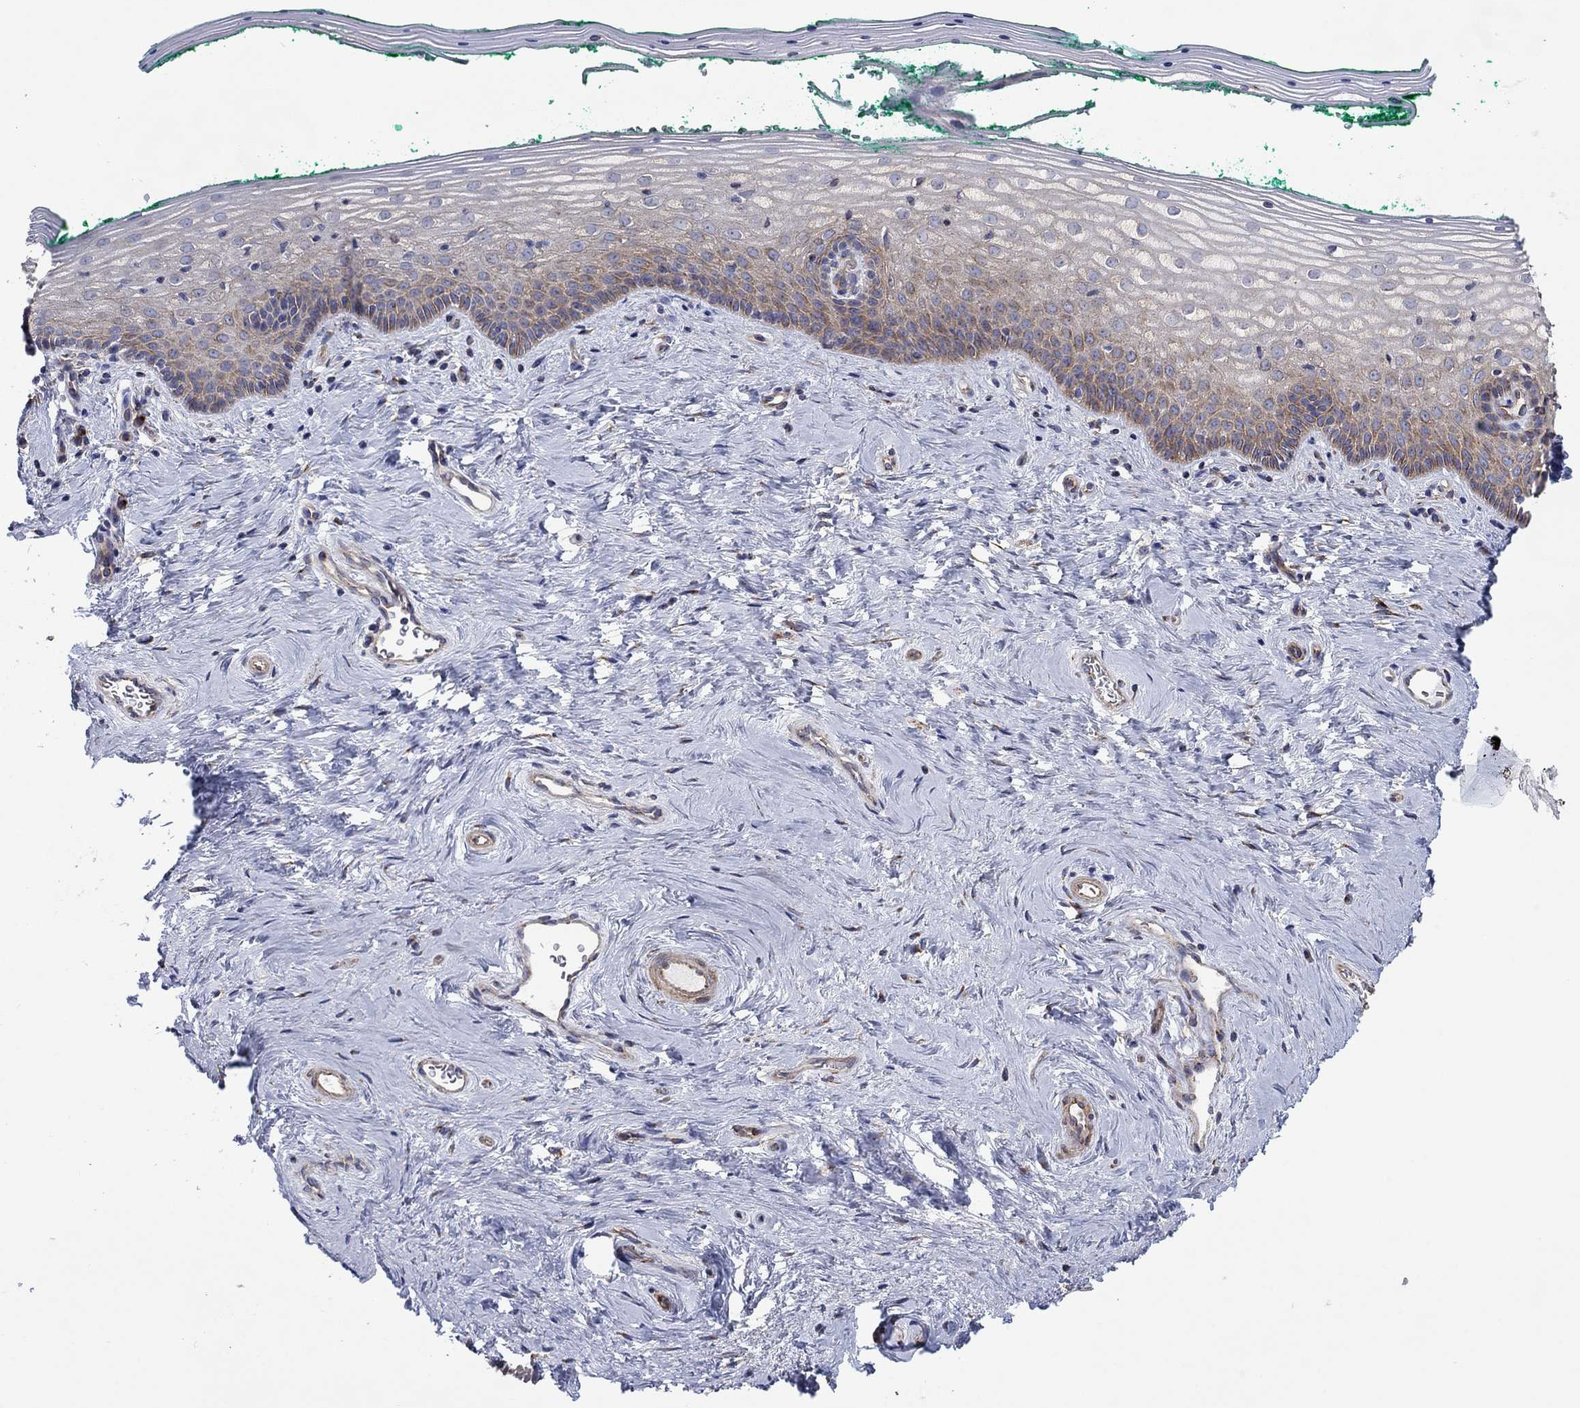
{"staining": {"intensity": "weak", "quantity": "25%-75%", "location": "cytoplasmic/membranous"}, "tissue": "vagina", "cell_type": "Squamous epithelial cells", "image_type": "normal", "snomed": [{"axis": "morphology", "description": "Normal tissue, NOS"}, {"axis": "topography", "description": "Vagina"}], "caption": "A brown stain highlights weak cytoplasmic/membranous expression of a protein in squamous epithelial cells of unremarkable human vagina. The staining was performed using DAB (3,3'-diaminobenzidine) to visualize the protein expression in brown, while the nuclei were stained in blue with hematoxylin (Magnification: 20x).", "gene": "TPRN", "patient": {"sex": "female", "age": 45}}